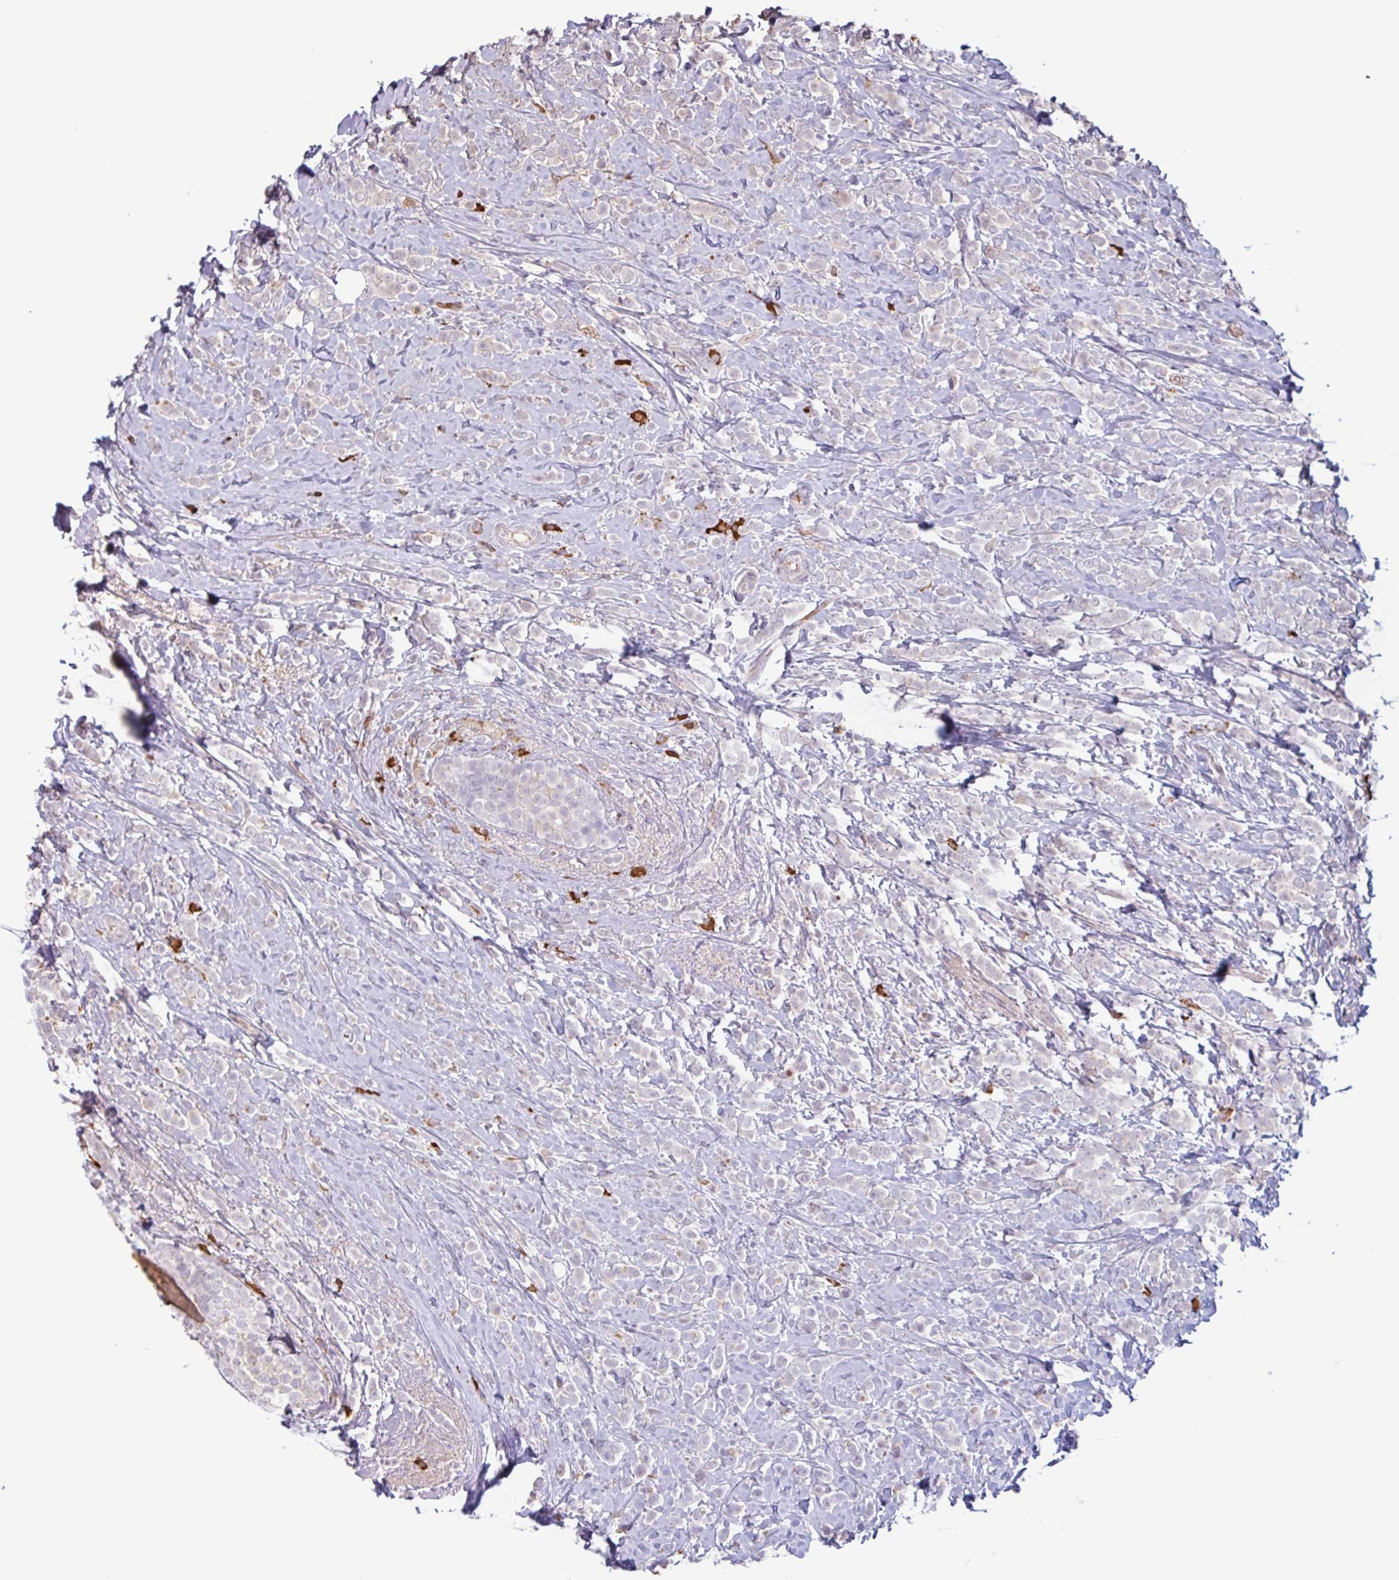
{"staining": {"intensity": "negative", "quantity": "none", "location": "none"}, "tissue": "breast cancer", "cell_type": "Tumor cells", "image_type": "cancer", "snomed": [{"axis": "morphology", "description": "Lobular carcinoma"}, {"axis": "topography", "description": "Breast"}], "caption": "The immunohistochemistry image has no significant staining in tumor cells of lobular carcinoma (breast) tissue.", "gene": "TAF1D", "patient": {"sex": "female", "age": 49}}